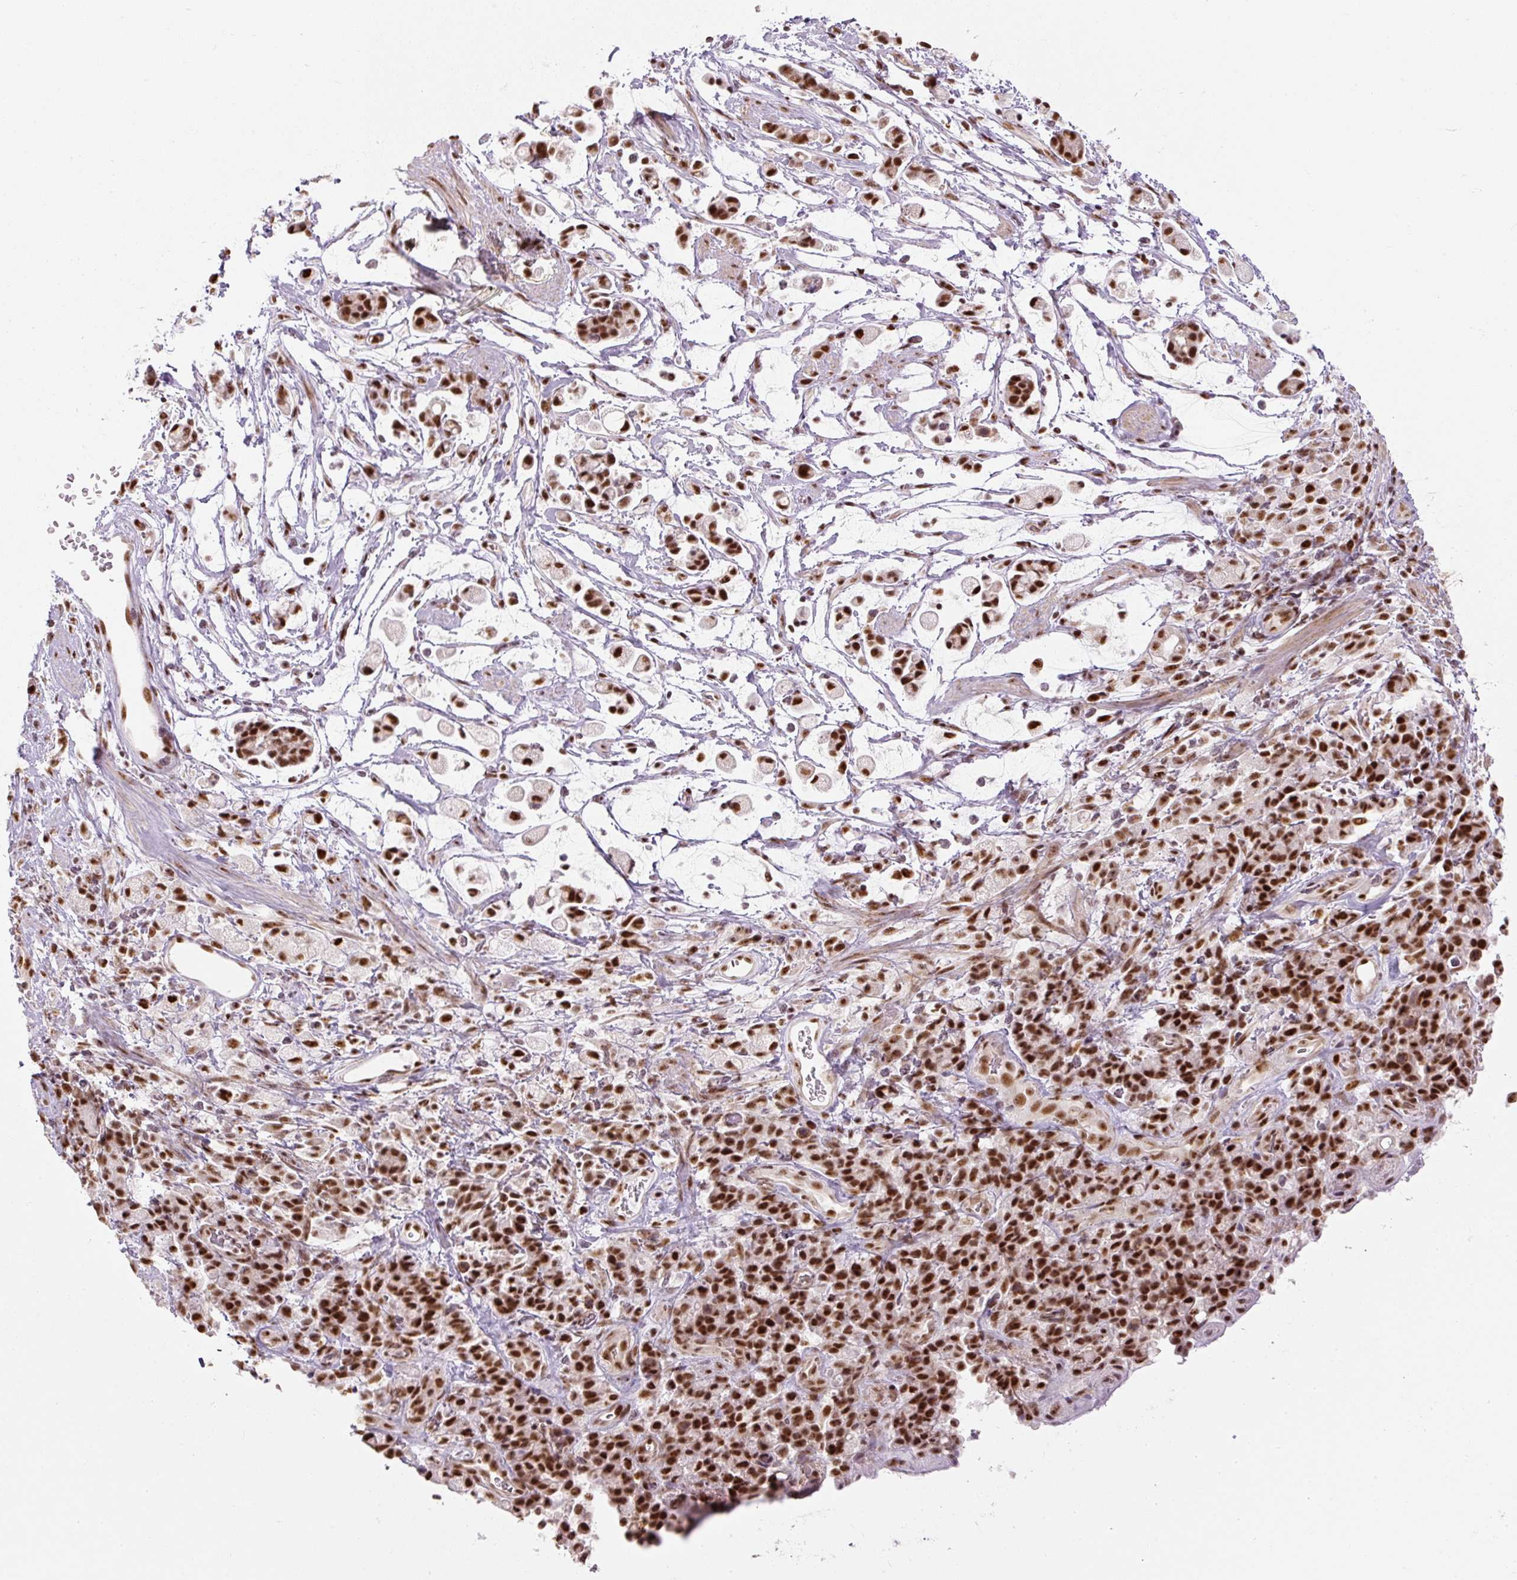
{"staining": {"intensity": "strong", "quantity": ">75%", "location": "nuclear"}, "tissue": "stomach cancer", "cell_type": "Tumor cells", "image_type": "cancer", "snomed": [{"axis": "morphology", "description": "Adenocarcinoma, NOS"}, {"axis": "topography", "description": "Stomach"}], "caption": "Stomach cancer (adenocarcinoma) stained for a protein reveals strong nuclear positivity in tumor cells. Ihc stains the protein of interest in brown and the nuclei are stained blue.", "gene": "U2AF2", "patient": {"sex": "female", "age": 60}}